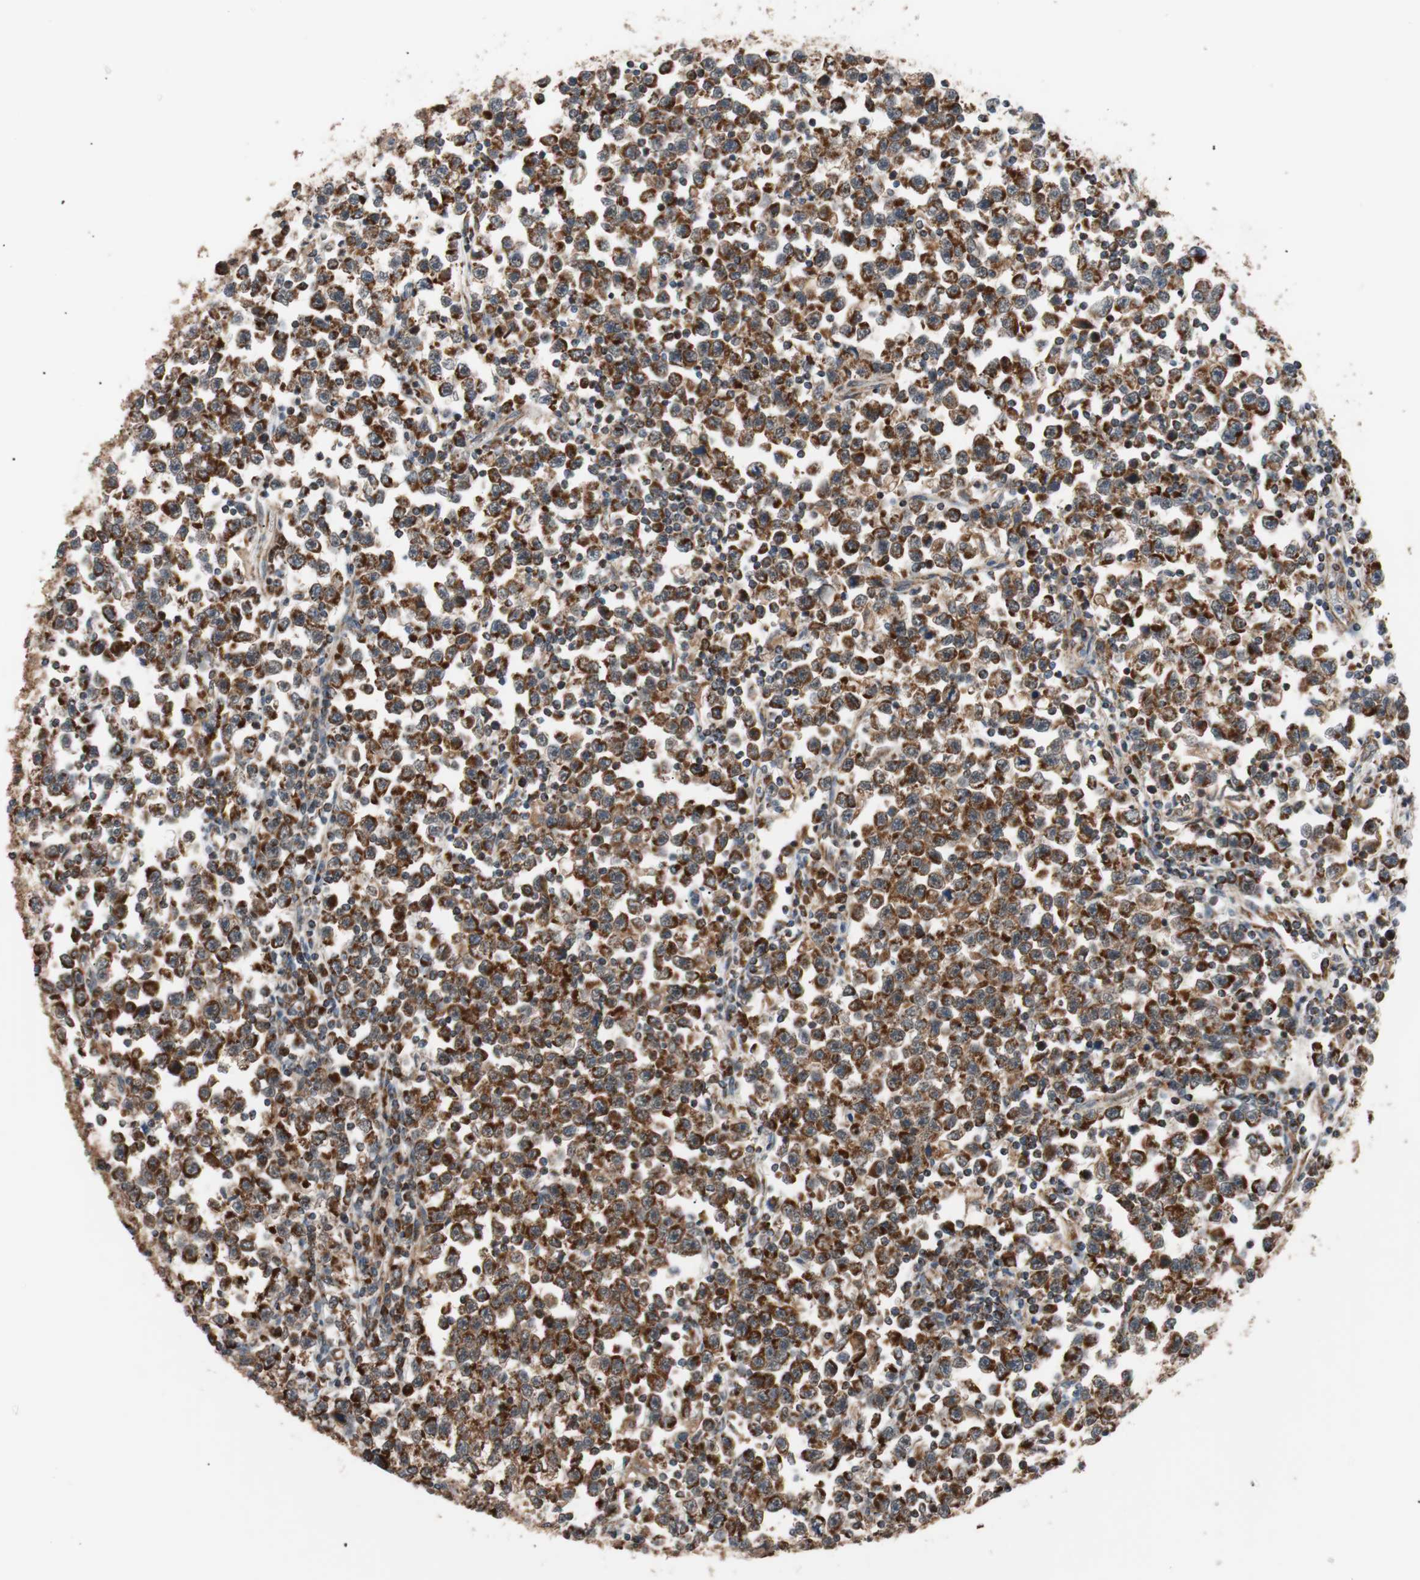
{"staining": {"intensity": "strong", "quantity": ">75%", "location": "cytoplasmic/membranous"}, "tissue": "testis cancer", "cell_type": "Tumor cells", "image_type": "cancer", "snomed": [{"axis": "morphology", "description": "Seminoma, NOS"}, {"axis": "topography", "description": "Testis"}], "caption": "Immunohistochemistry staining of testis seminoma, which reveals high levels of strong cytoplasmic/membranous expression in about >75% of tumor cells indicating strong cytoplasmic/membranous protein positivity. The staining was performed using DAB (brown) for protein detection and nuclei were counterstained in hematoxylin (blue).", "gene": "PITRM1", "patient": {"sex": "male", "age": 43}}